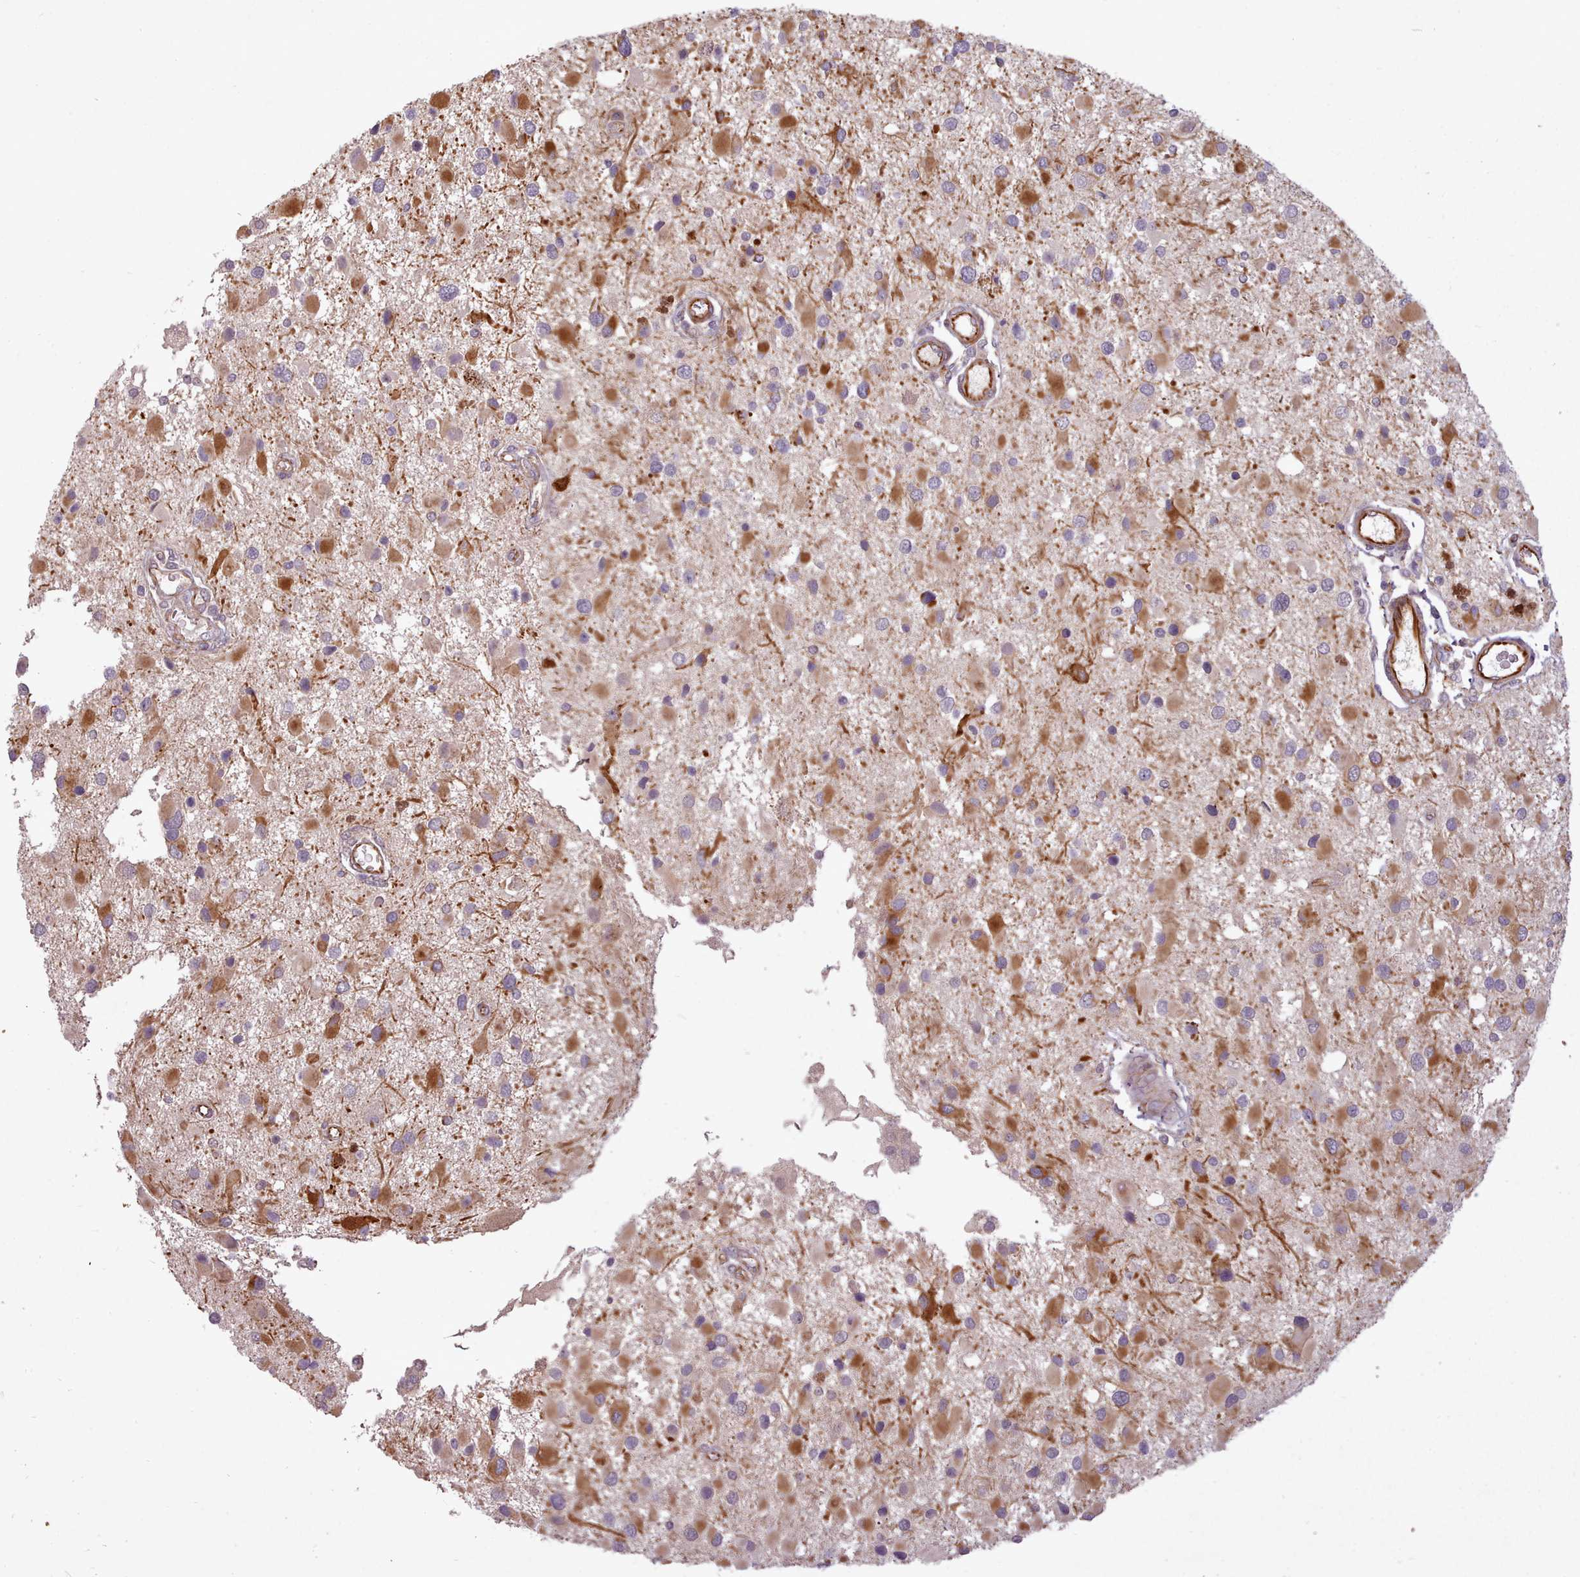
{"staining": {"intensity": "strong", "quantity": "25%-75%", "location": "cytoplasmic/membranous"}, "tissue": "glioma", "cell_type": "Tumor cells", "image_type": "cancer", "snomed": [{"axis": "morphology", "description": "Glioma, malignant, High grade"}, {"axis": "topography", "description": "Brain"}], "caption": "DAB (3,3'-diaminobenzidine) immunohistochemical staining of human high-grade glioma (malignant) shows strong cytoplasmic/membranous protein staining in about 25%-75% of tumor cells.", "gene": "GBGT1", "patient": {"sex": "male", "age": 53}}